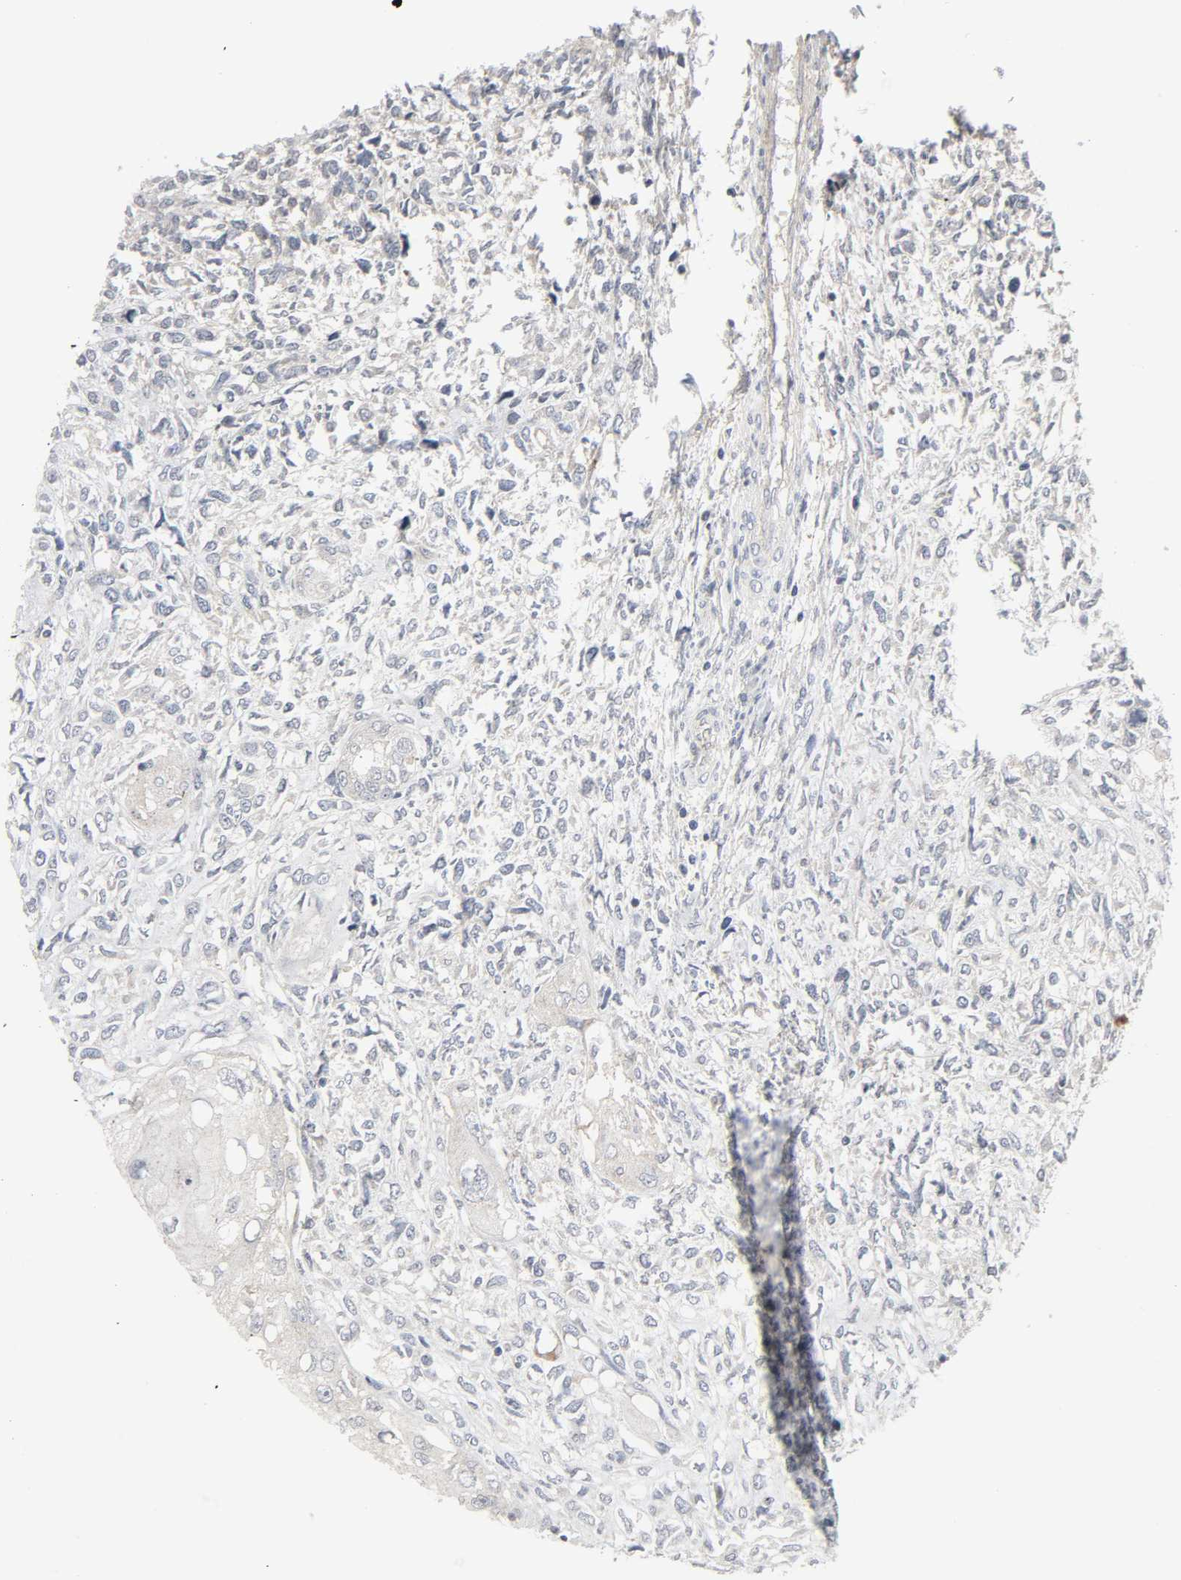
{"staining": {"intensity": "weak", "quantity": "25%-75%", "location": "cytoplasmic/membranous"}, "tissue": "head and neck cancer", "cell_type": "Tumor cells", "image_type": "cancer", "snomed": [{"axis": "morphology", "description": "Necrosis, NOS"}, {"axis": "morphology", "description": "Neoplasm, malignant, NOS"}, {"axis": "topography", "description": "Salivary gland"}, {"axis": "topography", "description": "Head-Neck"}], "caption": "Weak cytoplasmic/membranous staining for a protein is present in approximately 25%-75% of tumor cells of head and neck cancer (malignant neoplasm) using immunohistochemistry.", "gene": "CLIP1", "patient": {"sex": "male", "age": 43}}